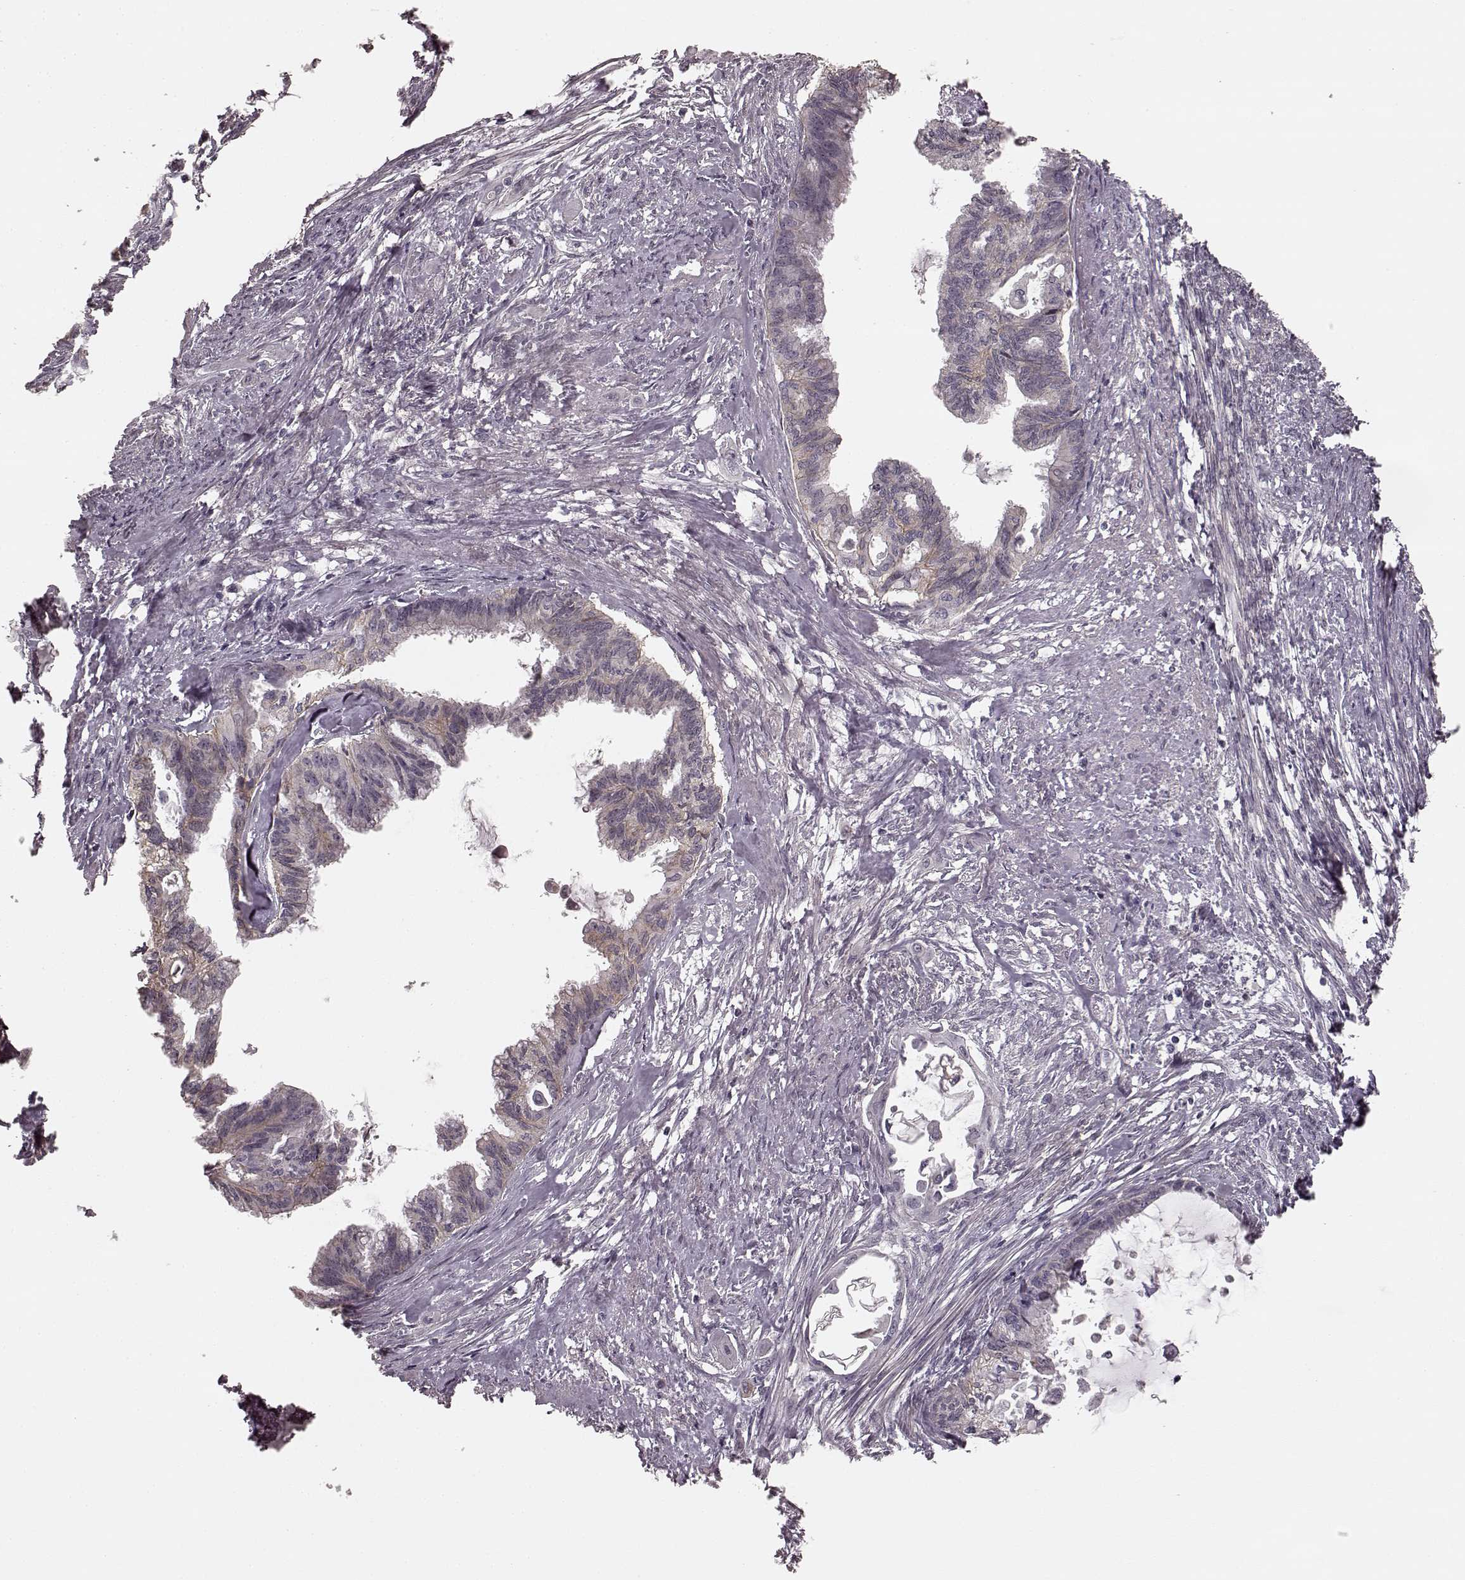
{"staining": {"intensity": "weak", "quantity": "<25%", "location": "cytoplasmic/membranous"}, "tissue": "endometrial cancer", "cell_type": "Tumor cells", "image_type": "cancer", "snomed": [{"axis": "morphology", "description": "Adenocarcinoma, NOS"}, {"axis": "topography", "description": "Endometrium"}], "caption": "A high-resolution image shows immunohistochemistry staining of endometrial cancer, which demonstrates no significant expression in tumor cells. (DAB immunohistochemistry (IHC) with hematoxylin counter stain).", "gene": "PRKCE", "patient": {"sex": "female", "age": 86}}